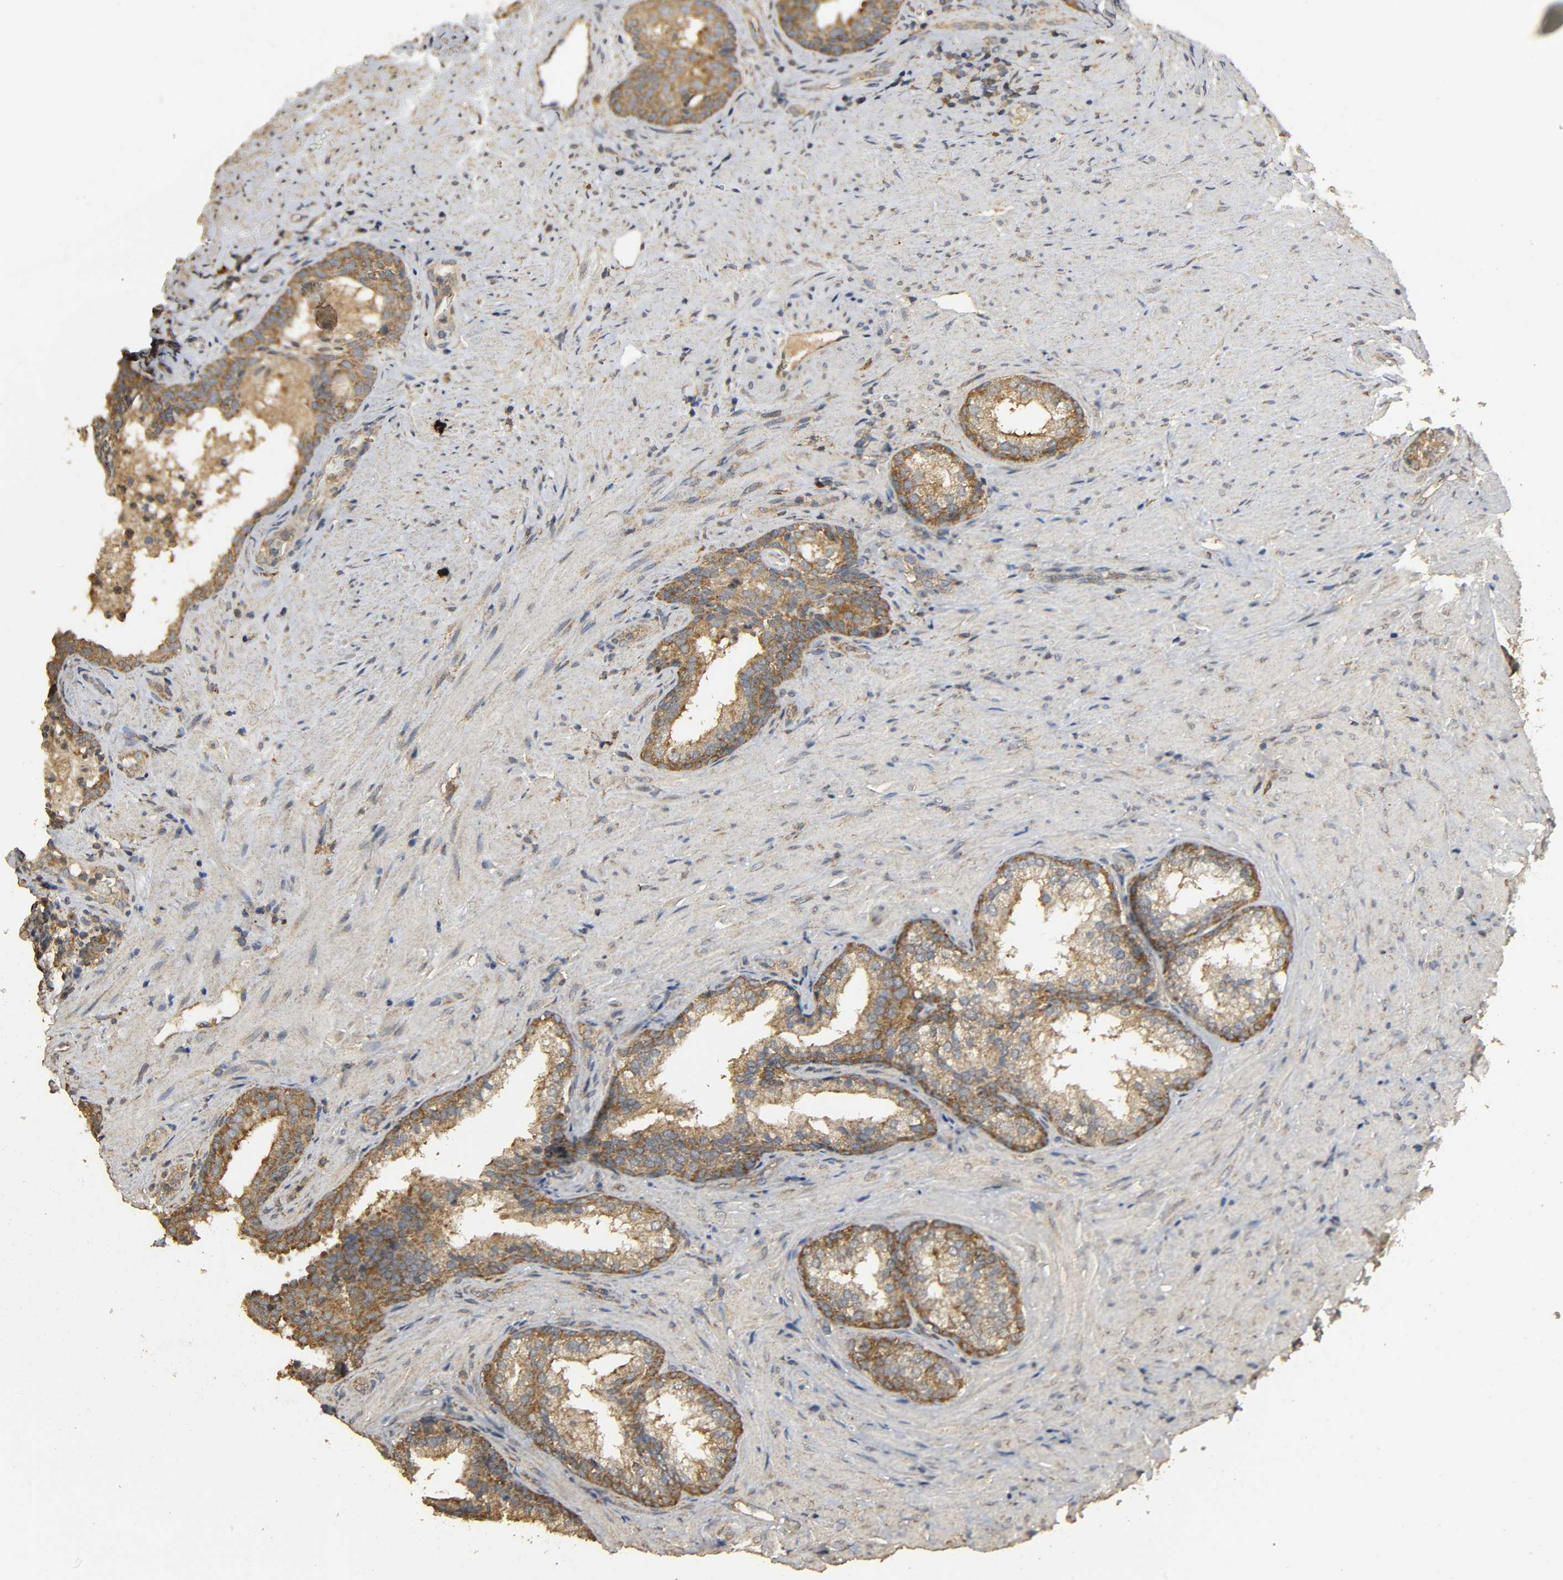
{"staining": {"intensity": "moderate", "quantity": ">75%", "location": "cytoplasmic/membranous"}, "tissue": "prostate", "cell_type": "Glandular cells", "image_type": "normal", "snomed": [{"axis": "morphology", "description": "Normal tissue, NOS"}, {"axis": "topography", "description": "Prostate"}], "caption": "IHC of normal prostate reveals medium levels of moderate cytoplasmic/membranous staining in about >75% of glandular cells.", "gene": "DDX6", "patient": {"sex": "male", "age": 76}}